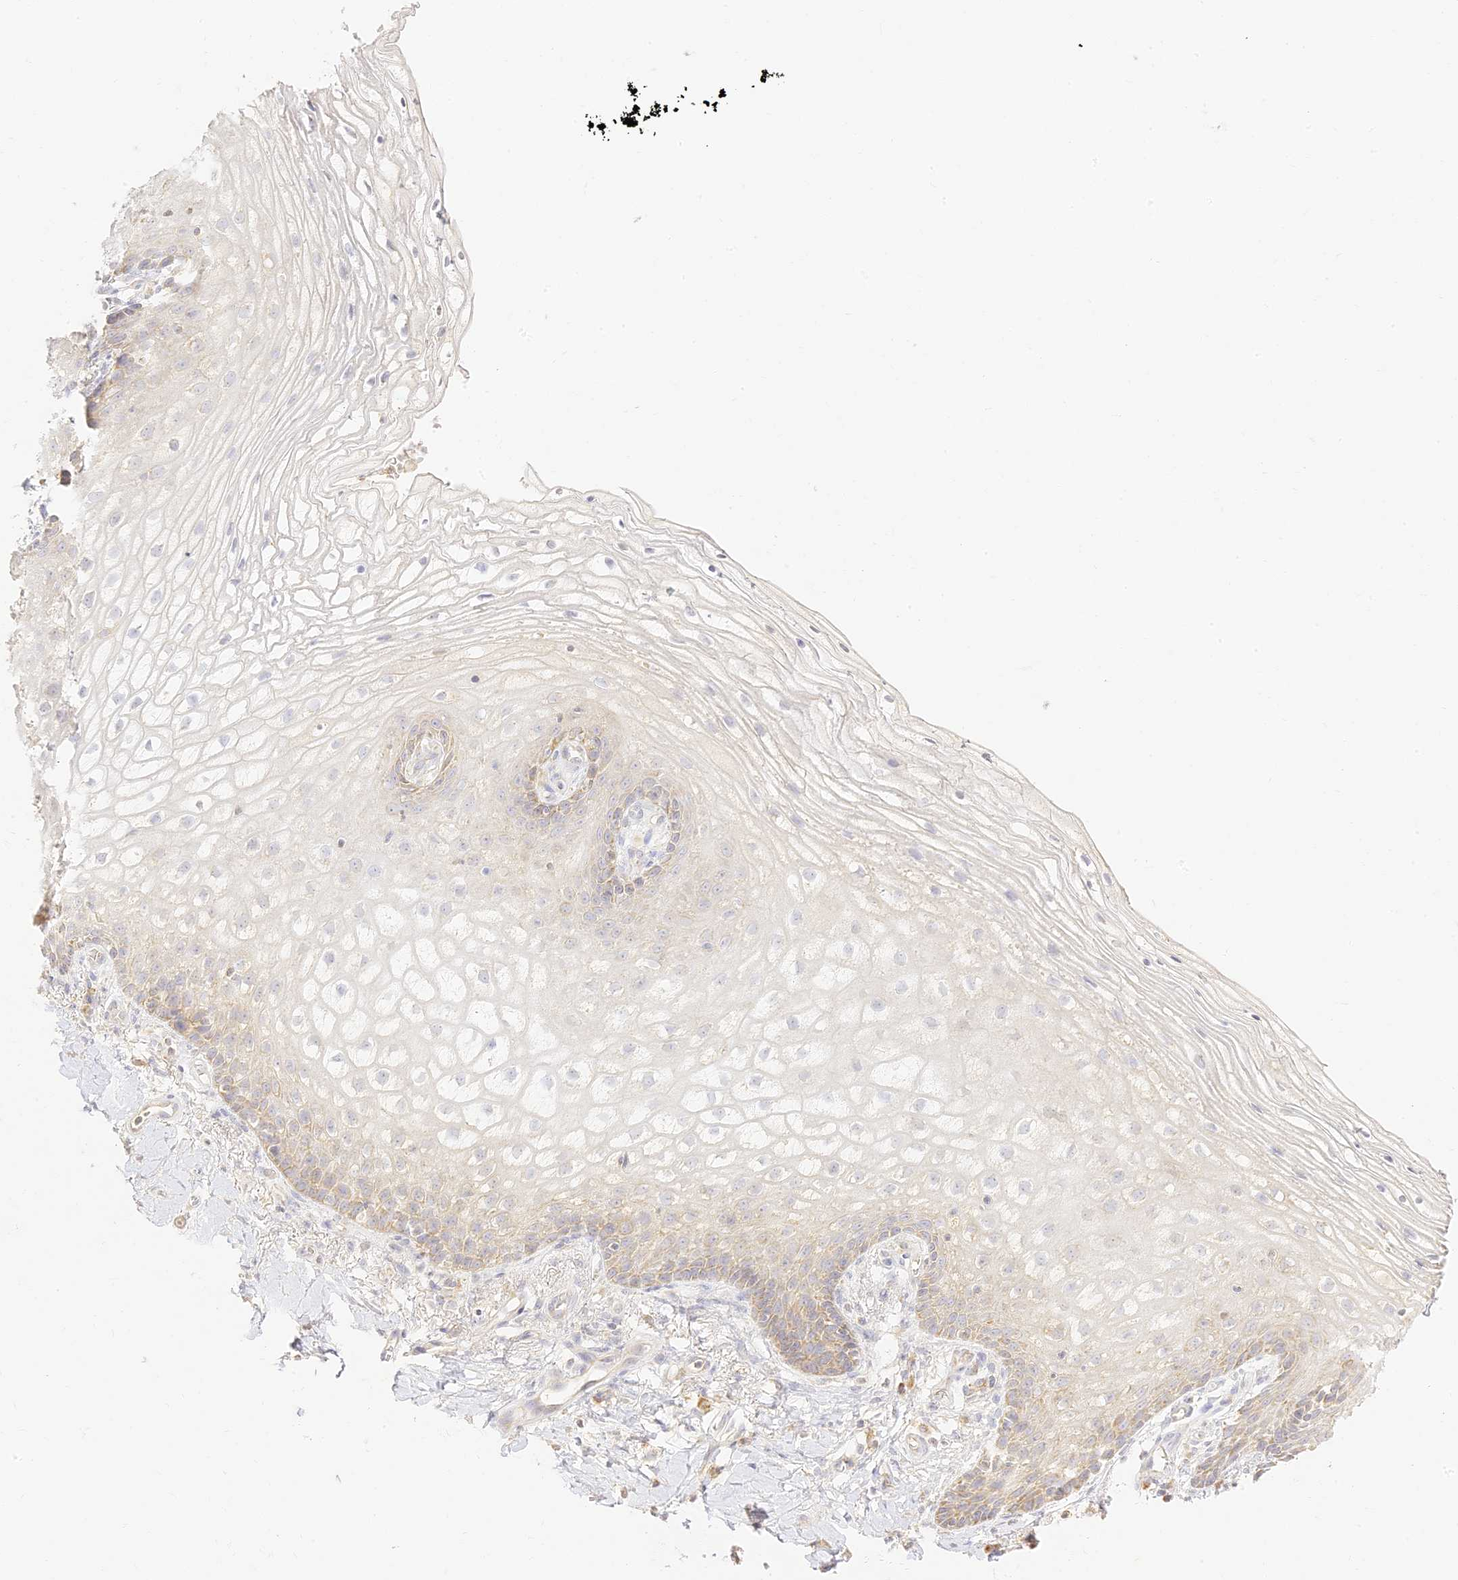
{"staining": {"intensity": "weak", "quantity": "<25%", "location": "cytoplasmic/membranous"}, "tissue": "vagina", "cell_type": "Squamous epithelial cells", "image_type": "normal", "snomed": [{"axis": "morphology", "description": "Normal tissue, NOS"}, {"axis": "topography", "description": "Vagina"}], "caption": "An IHC photomicrograph of unremarkable vagina is shown. There is no staining in squamous epithelial cells of vagina. (Brightfield microscopy of DAB (3,3'-diaminobenzidine) immunohistochemistry (IHC) at high magnification).", "gene": "LRRC15", "patient": {"sex": "female", "age": 60}}